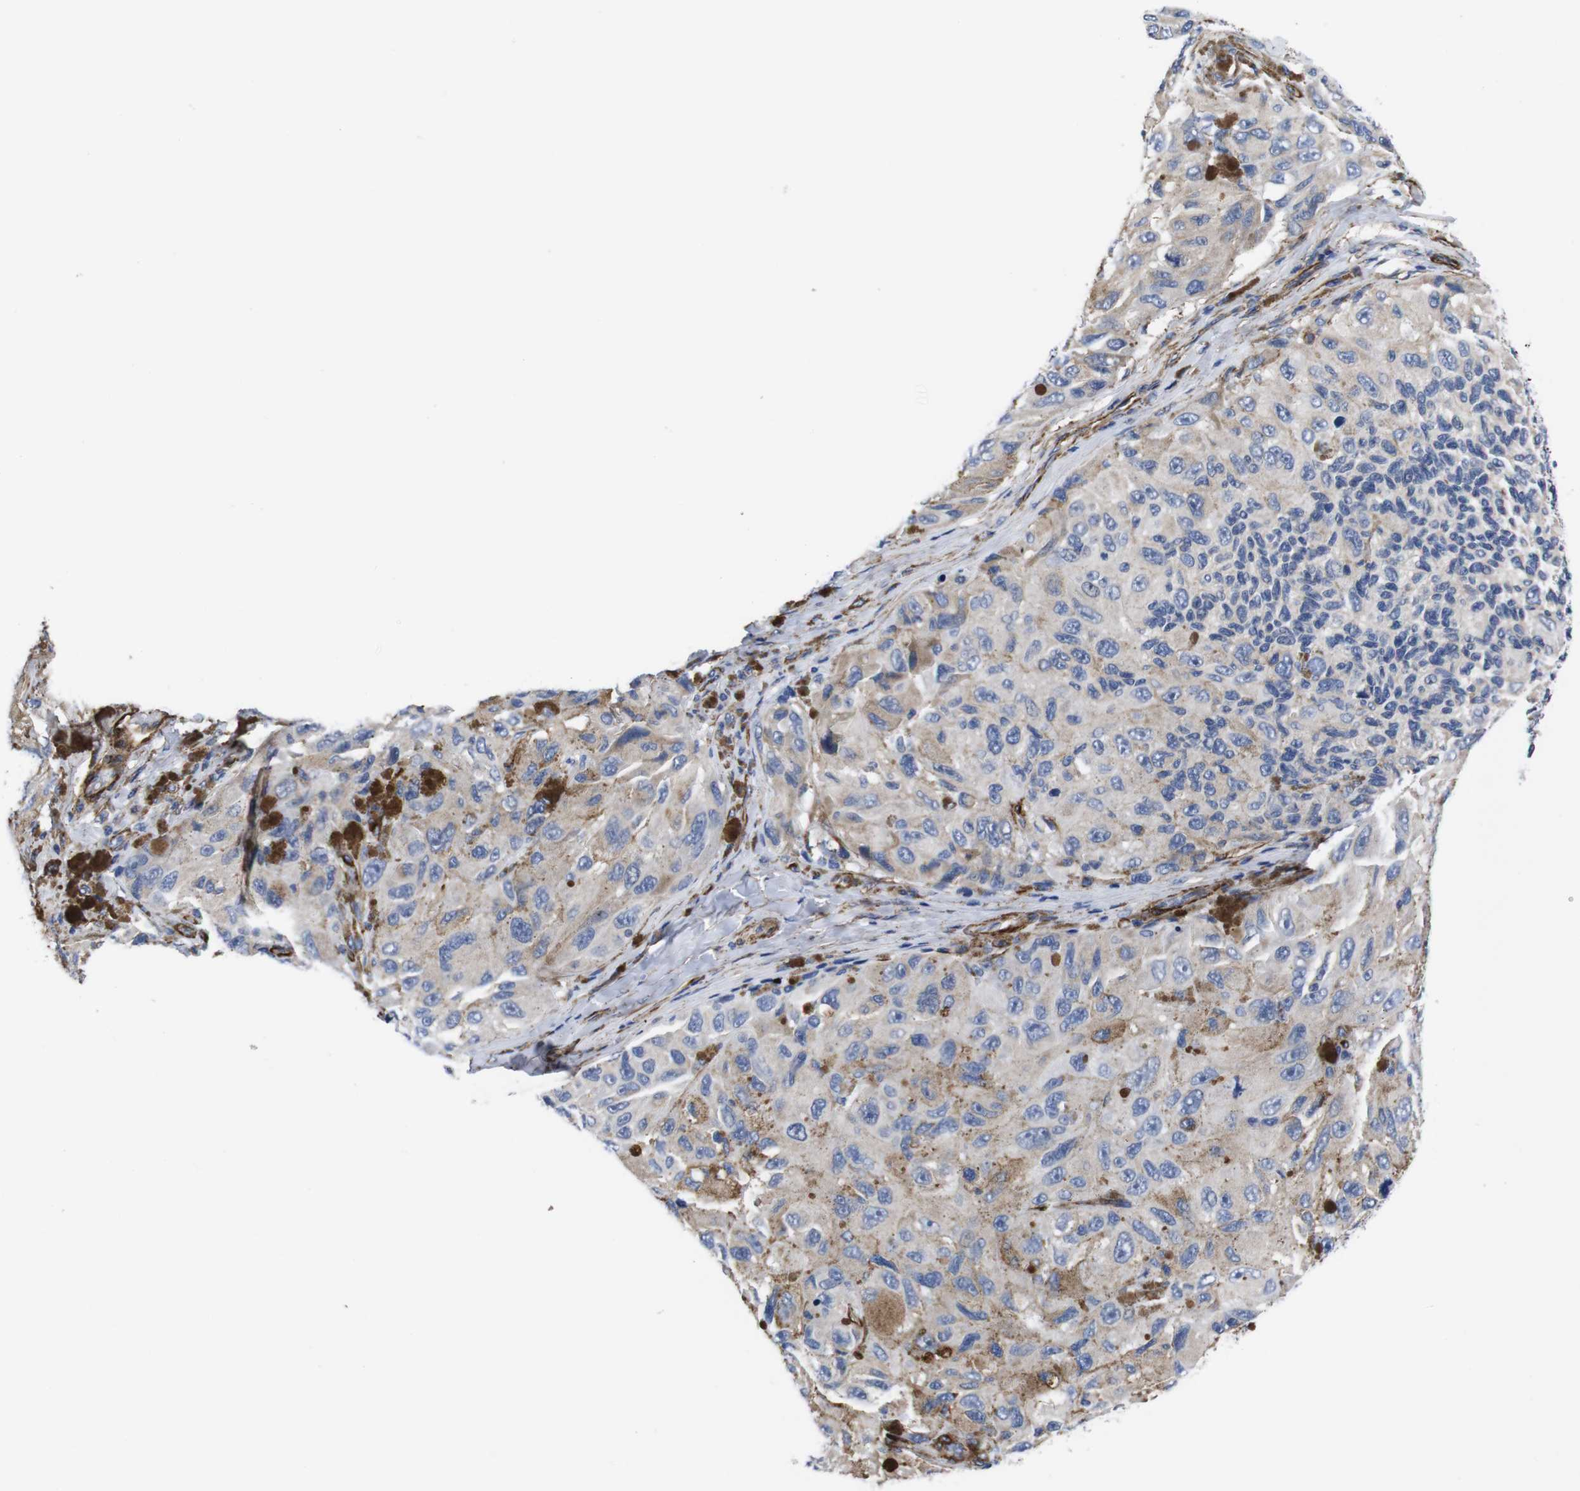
{"staining": {"intensity": "weak", "quantity": ">75%", "location": "cytoplasmic/membranous"}, "tissue": "melanoma", "cell_type": "Tumor cells", "image_type": "cancer", "snomed": [{"axis": "morphology", "description": "Malignant melanoma, NOS"}, {"axis": "topography", "description": "Skin"}], "caption": "The immunohistochemical stain labels weak cytoplasmic/membranous positivity in tumor cells of malignant melanoma tissue.", "gene": "WNT10A", "patient": {"sex": "female", "age": 73}}